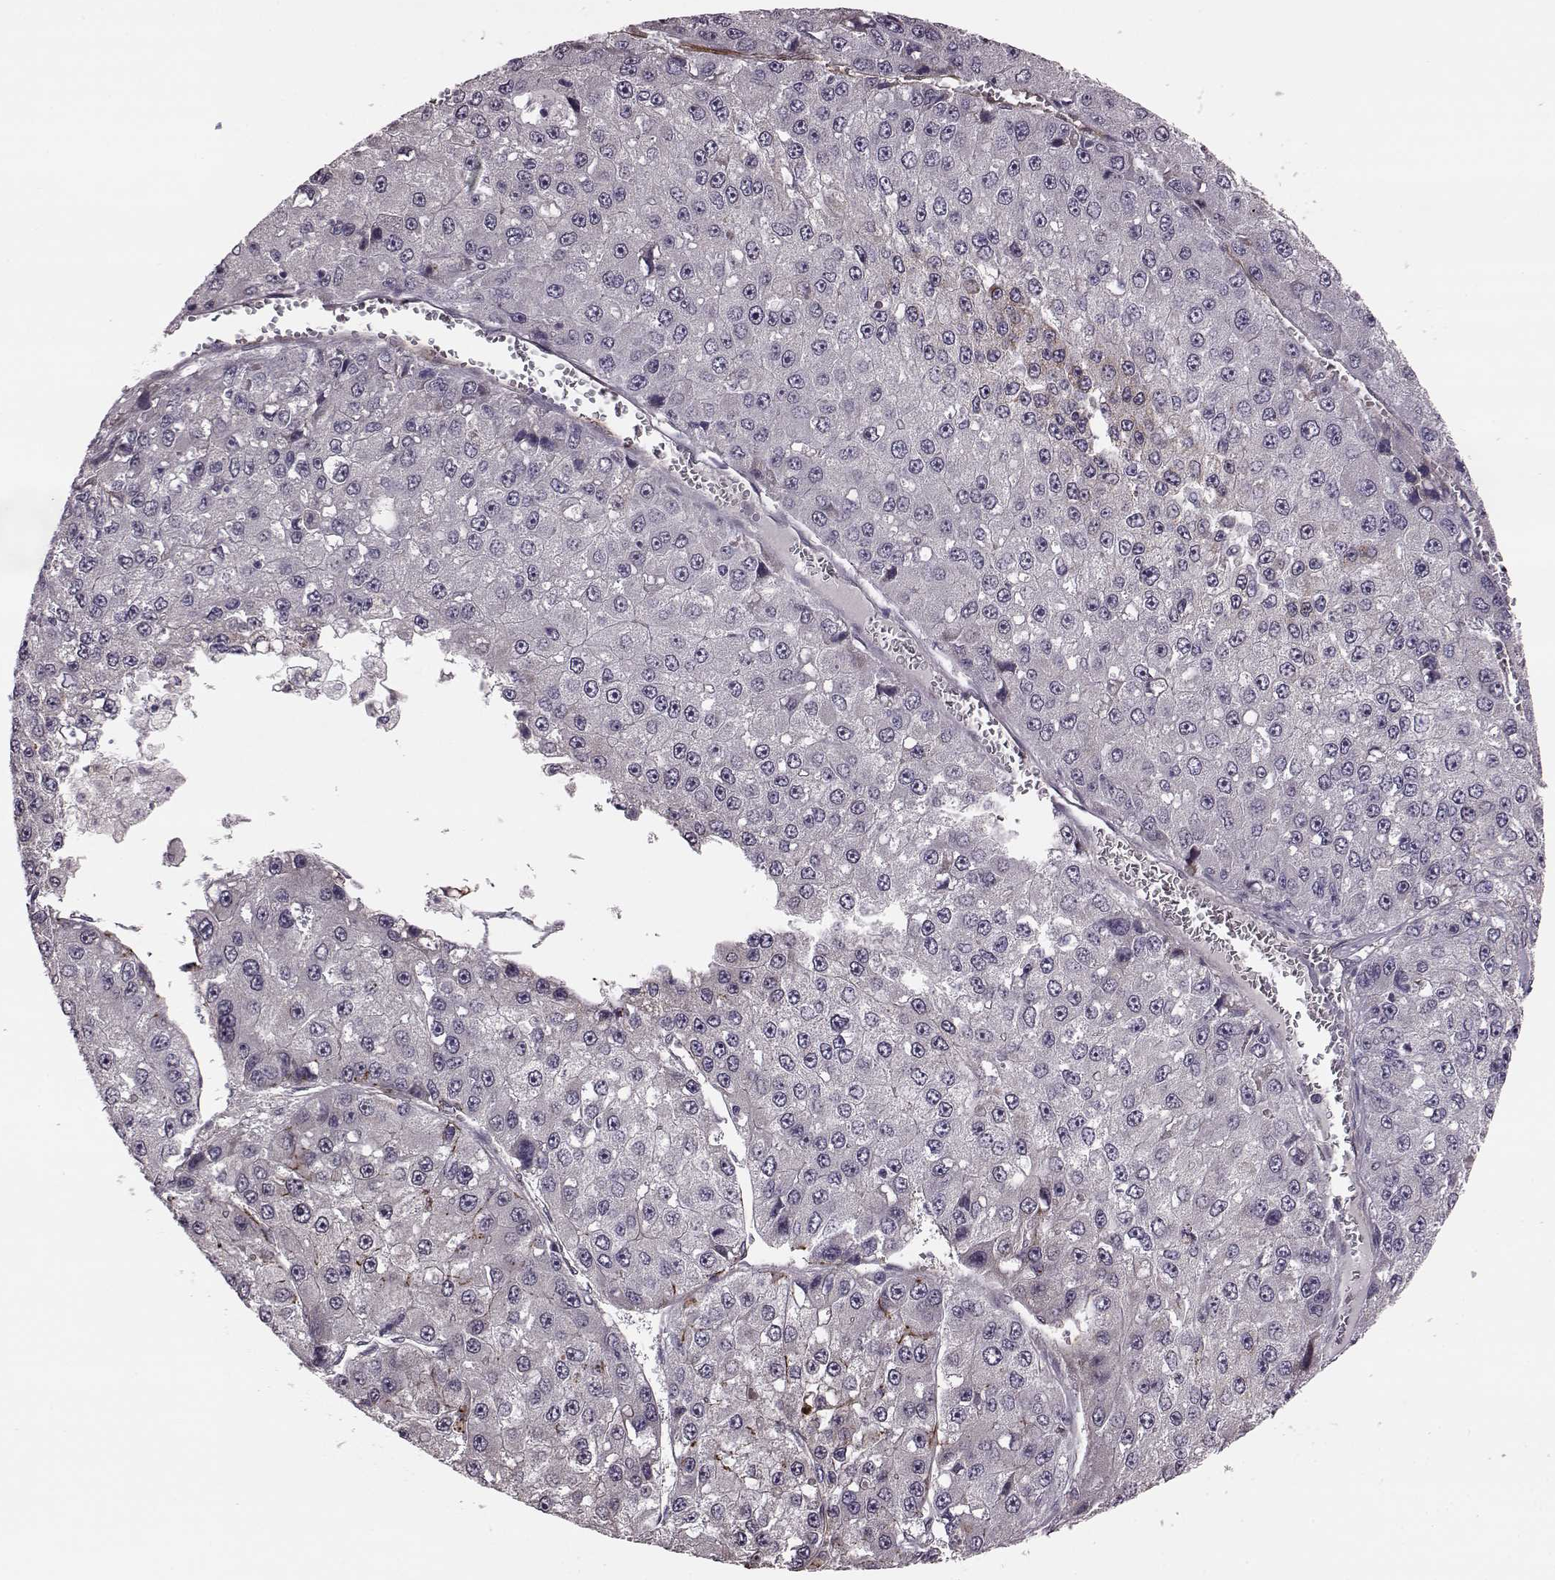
{"staining": {"intensity": "negative", "quantity": "none", "location": "none"}, "tissue": "liver cancer", "cell_type": "Tumor cells", "image_type": "cancer", "snomed": [{"axis": "morphology", "description": "Carcinoma, Hepatocellular, NOS"}, {"axis": "topography", "description": "Liver"}], "caption": "Micrograph shows no significant protein expression in tumor cells of liver cancer (hepatocellular carcinoma).", "gene": "SYNPO", "patient": {"sex": "female", "age": 73}}